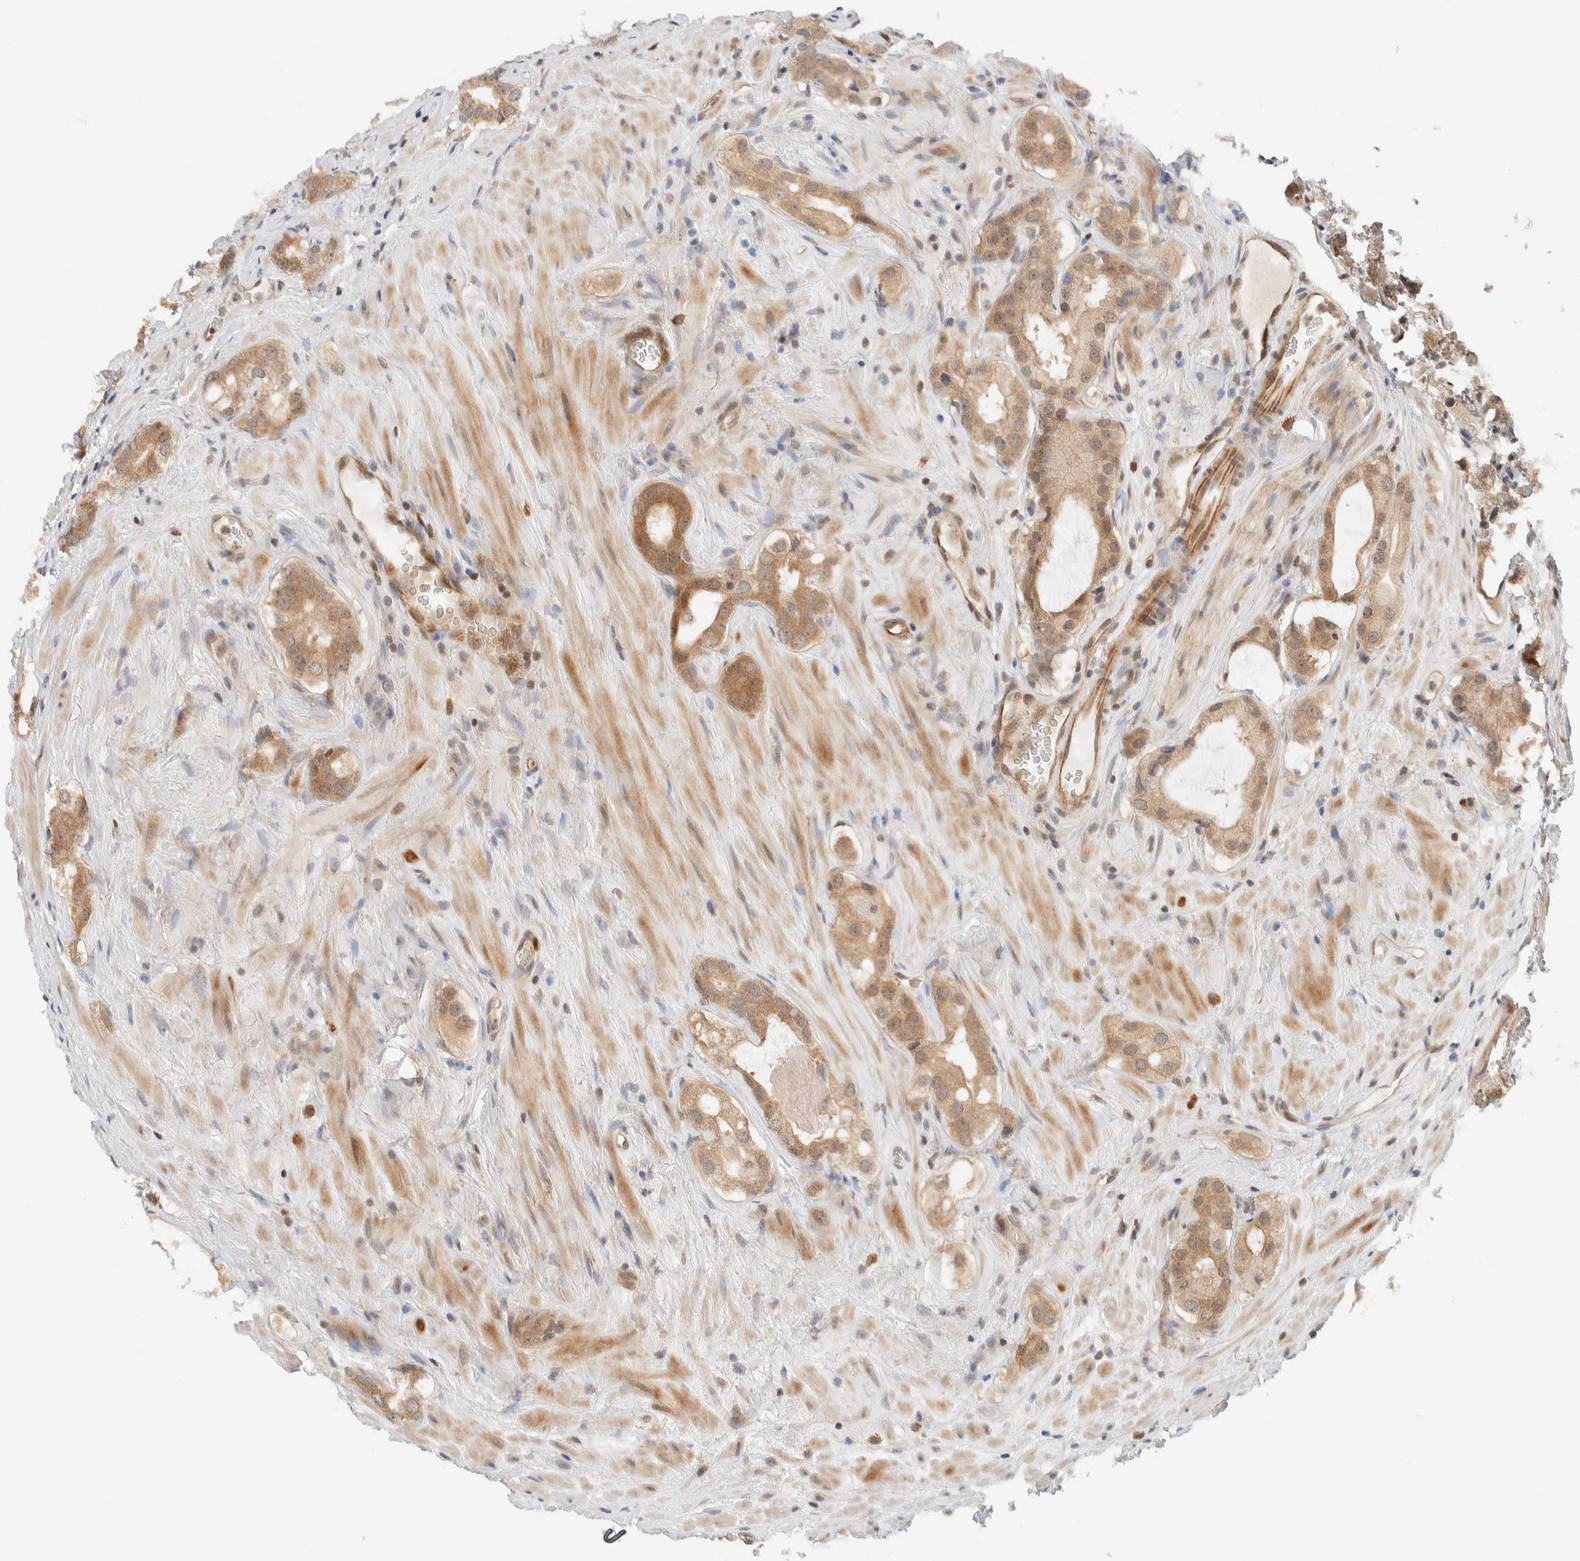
{"staining": {"intensity": "moderate", "quantity": ">75%", "location": "cytoplasmic/membranous"}, "tissue": "prostate cancer", "cell_type": "Tumor cells", "image_type": "cancer", "snomed": [{"axis": "morphology", "description": "Adenocarcinoma, High grade"}, {"axis": "topography", "description": "Prostate"}], "caption": "IHC of adenocarcinoma (high-grade) (prostate) shows medium levels of moderate cytoplasmic/membranous positivity in about >75% of tumor cells.", "gene": "C8orf76", "patient": {"sex": "male", "age": 63}}